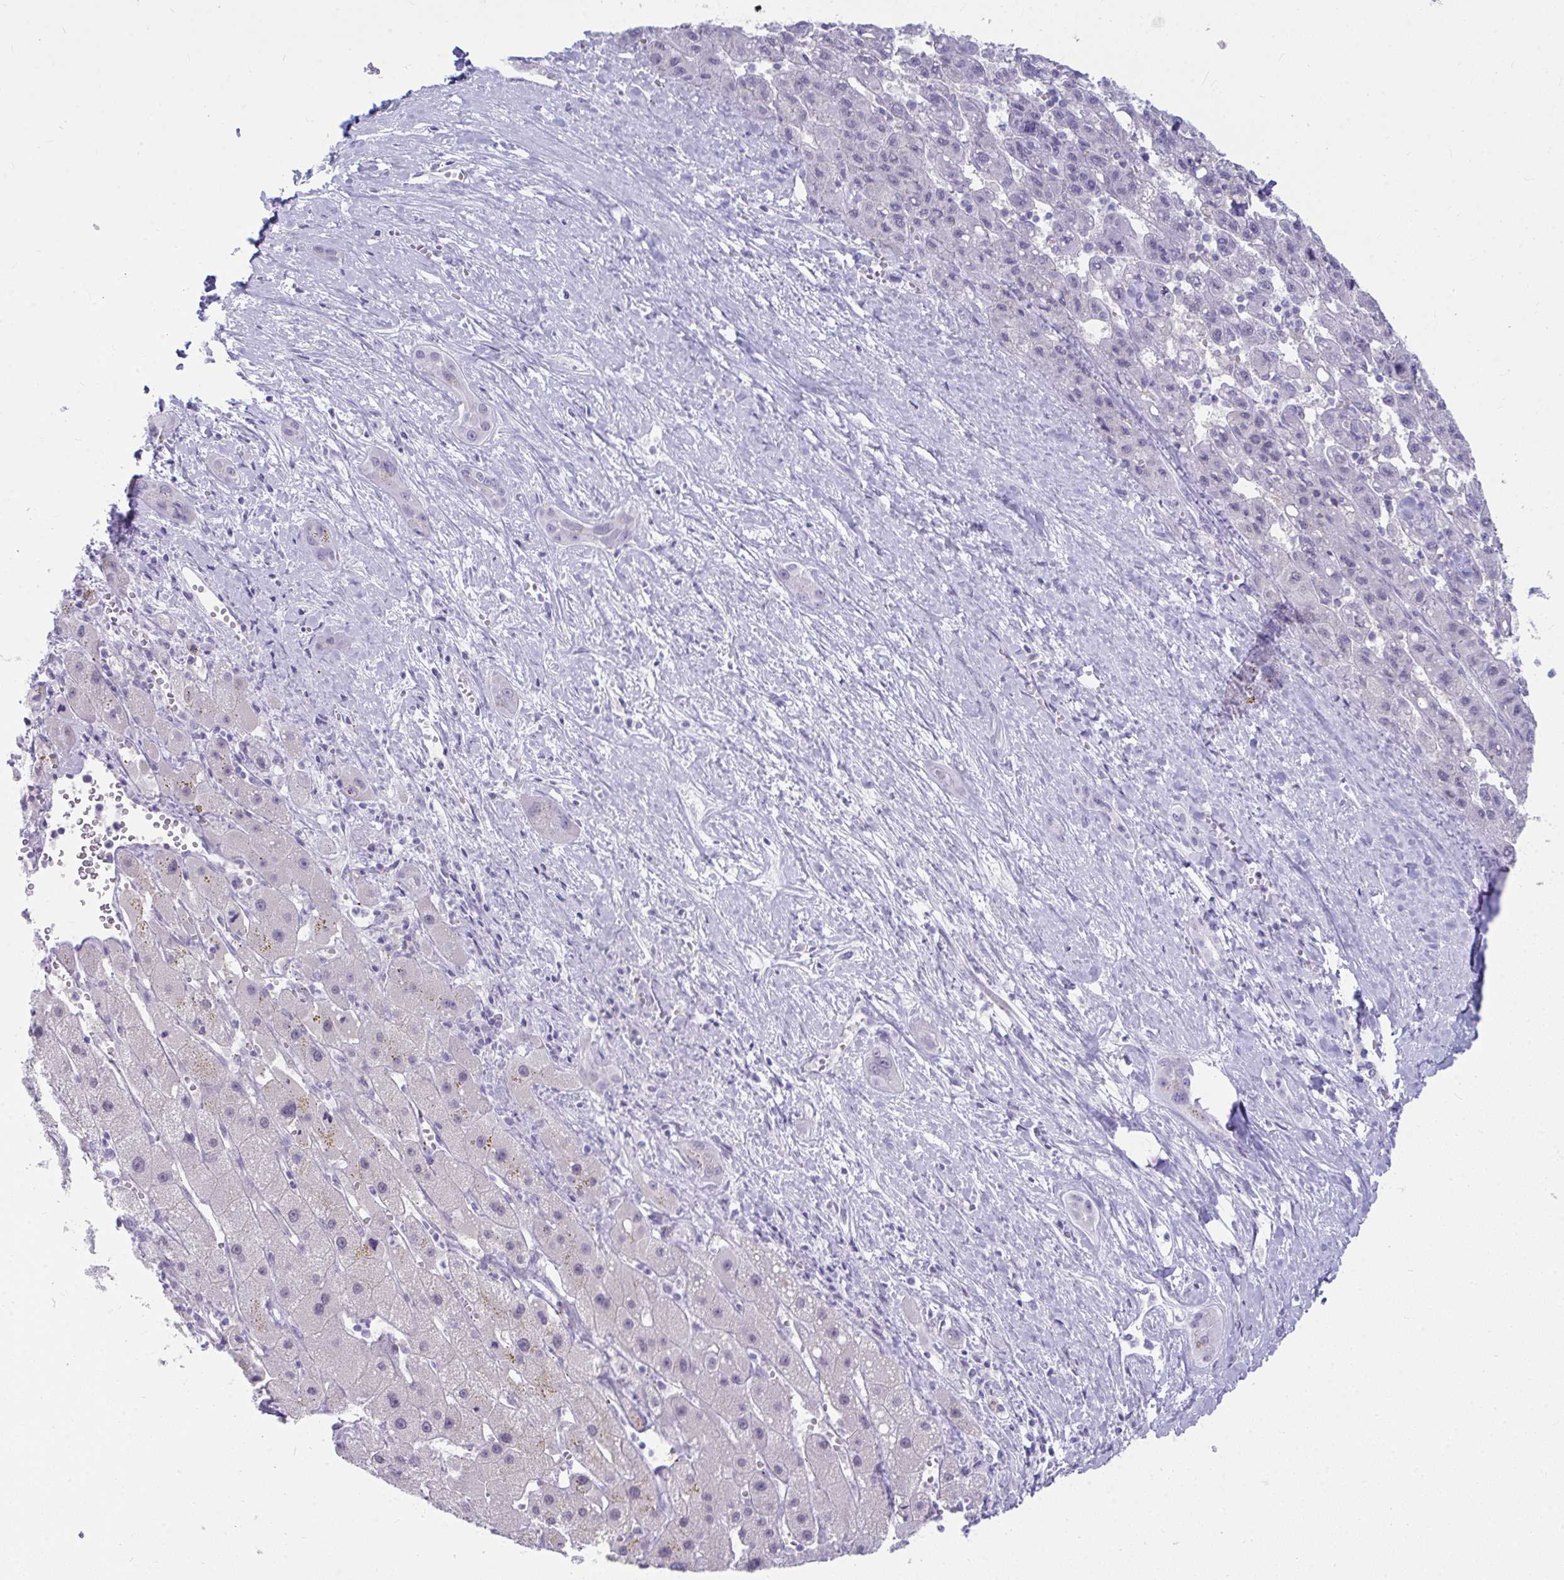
{"staining": {"intensity": "negative", "quantity": "none", "location": "none"}, "tissue": "liver cancer", "cell_type": "Tumor cells", "image_type": "cancer", "snomed": [{"axis": "morphology", "description": "Carcinoma, Hepatocellular, NOS"}, {"axis": "topography", "description": "Liver"}], "caption": "Immunohistochemistry (IHC) micrograph of human hepatocellular carcinoma (liver) stained for a protein (brown), which demonstrates no expression in tumor cells. Nuclei are stained in blue.", "gene": "OR5F1", "patient": {"sex": "female", "age": 82}}